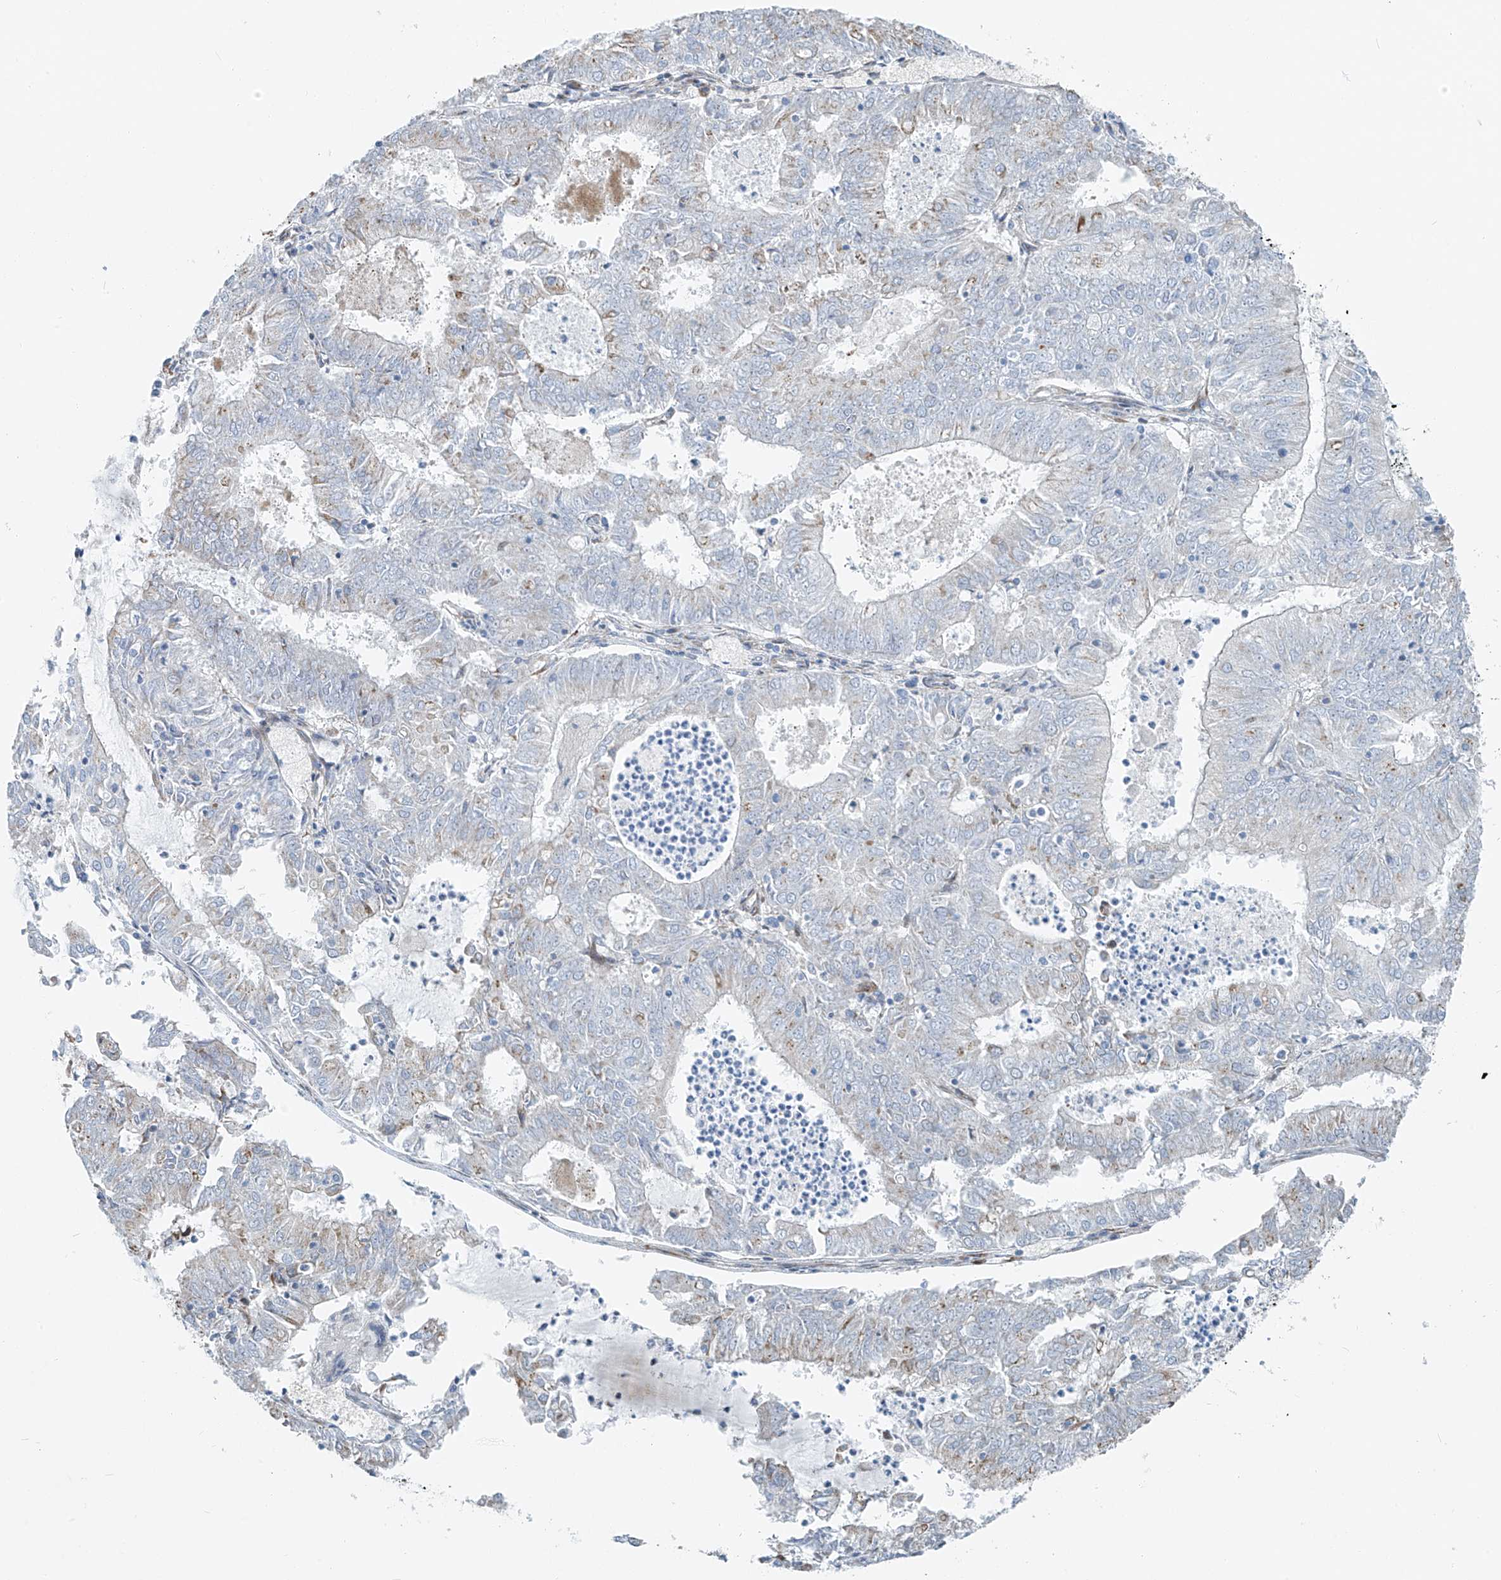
{"staining": {"intensity": "negative", "quantity": "none", "location": "none"}, "tissue": "endometrial cancer", "cell_type": "Tumor cells", "image_type": "cancer", "snomed": [{"axis": "morphology", "description": "Adenocarcinoma, NOS"}, {"axis": "topography", "description": "Endometrium"}], "caption": "IHC micrograph of human endometrial cancer (adenocarcinoma) stained for a protein (brown), which demonstrates no expression in tumor cells.", "gene": "HIC2", "patient": {"sex": "female", "age": 57}}